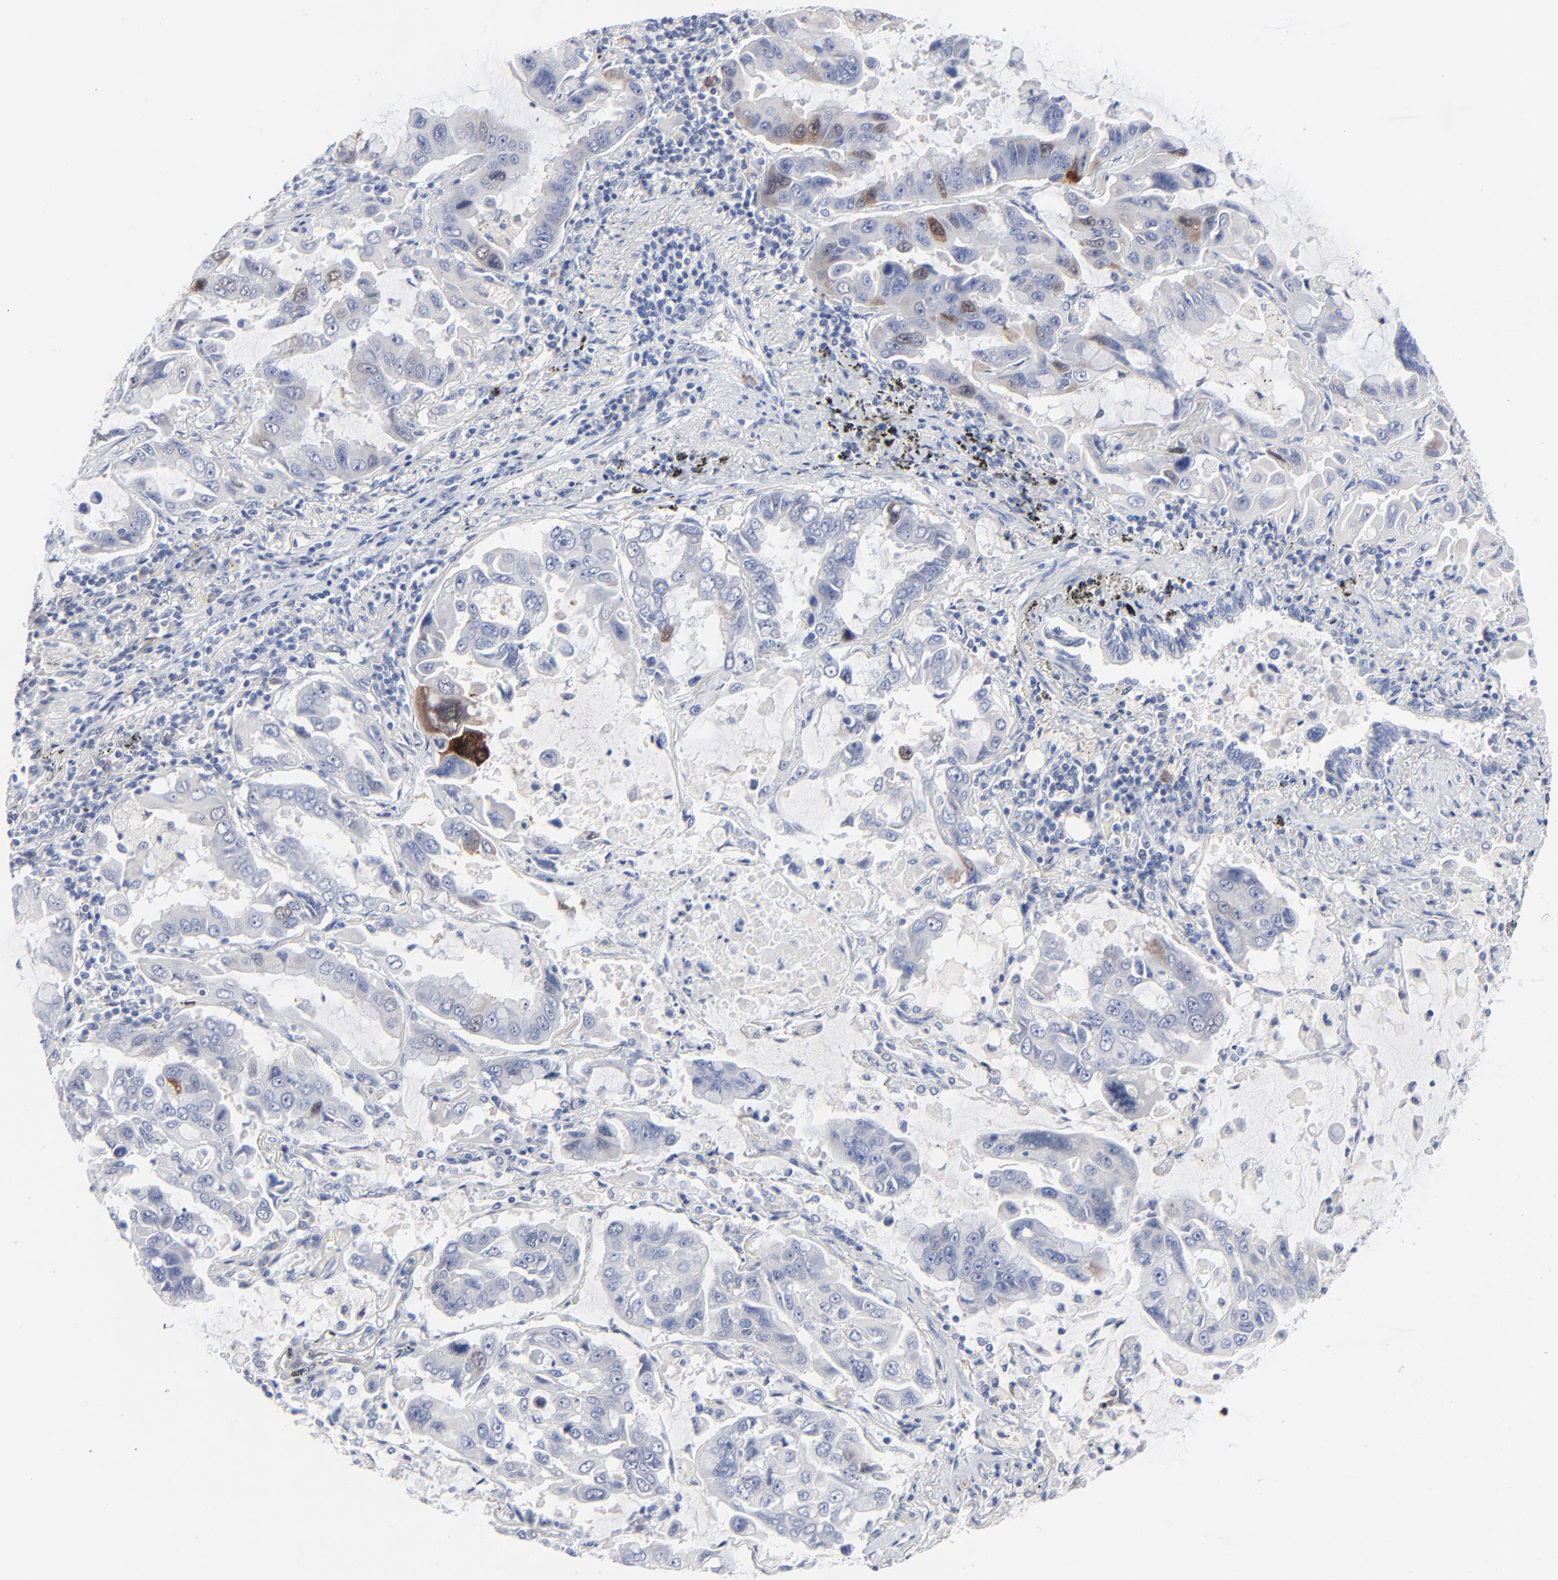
{"staining": {"intensity": "moderate", "quantity": "<25%", "location": "cytoplasmic/membranous,nuclear"}, "tissue": "lung cancer", "cell_type": "Tumor cells", "image_type": "cancer", "snomed": [{"axis": "morphology", "description": "Adenocarcinoma, NOS"}, {"axis": "topography", "description": "Lung"}], "caption": "Approximately <25% of tumor cells in human lung cancer (adenocarcinoma) exhibit moderate cytoplasmic/membranous and nuclear protein expression as visualized by brown immunohistochemical staining.", "gene": "CDK1", "patient": {"sex": "male", "age": 64}}